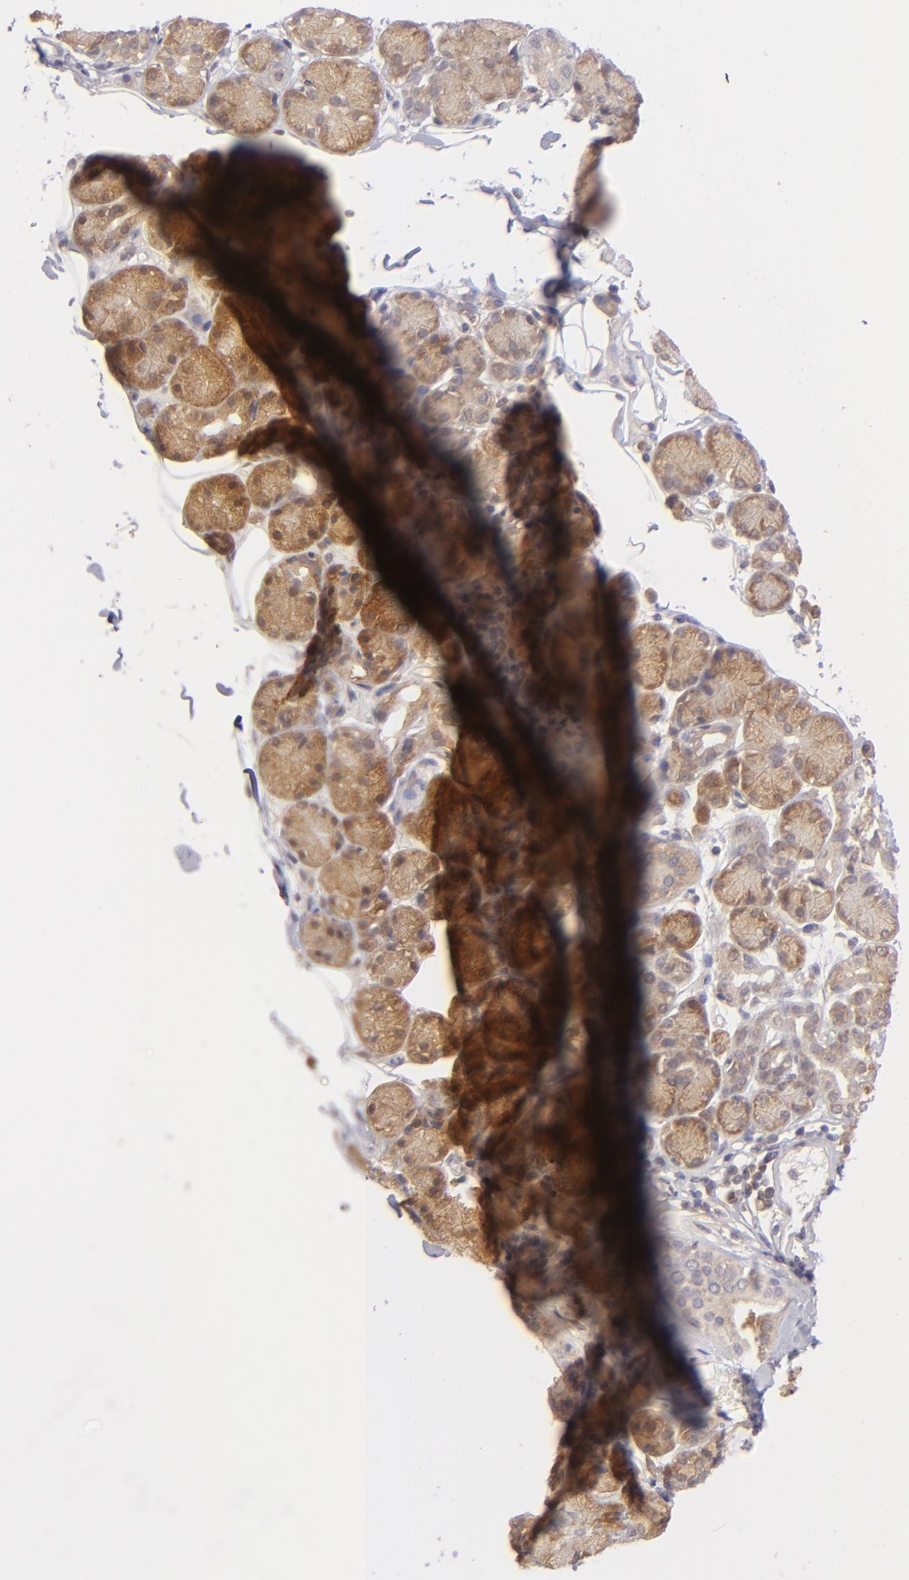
{"staining": {"intensity": "moderate", "quantity": ">75%", "location": "cytoplasmic/membranous"}, "tissue": "salivary gland", "cell_type": "Glandular cells", "image_type": "normal", "snomed": [{"axis": "morphology", "description": "Normal tissue, NOS"}, {"axis": "topography", "description": "Salivary gland"}], "caption": "Benign salivary gland exhibits moderate cytoplasmic/membranous expression in about >75% of glandular cells, visualized by immunohistochemistry.", "gene": "PTPN13", "patient": {"sex": "male", "age": 54}}